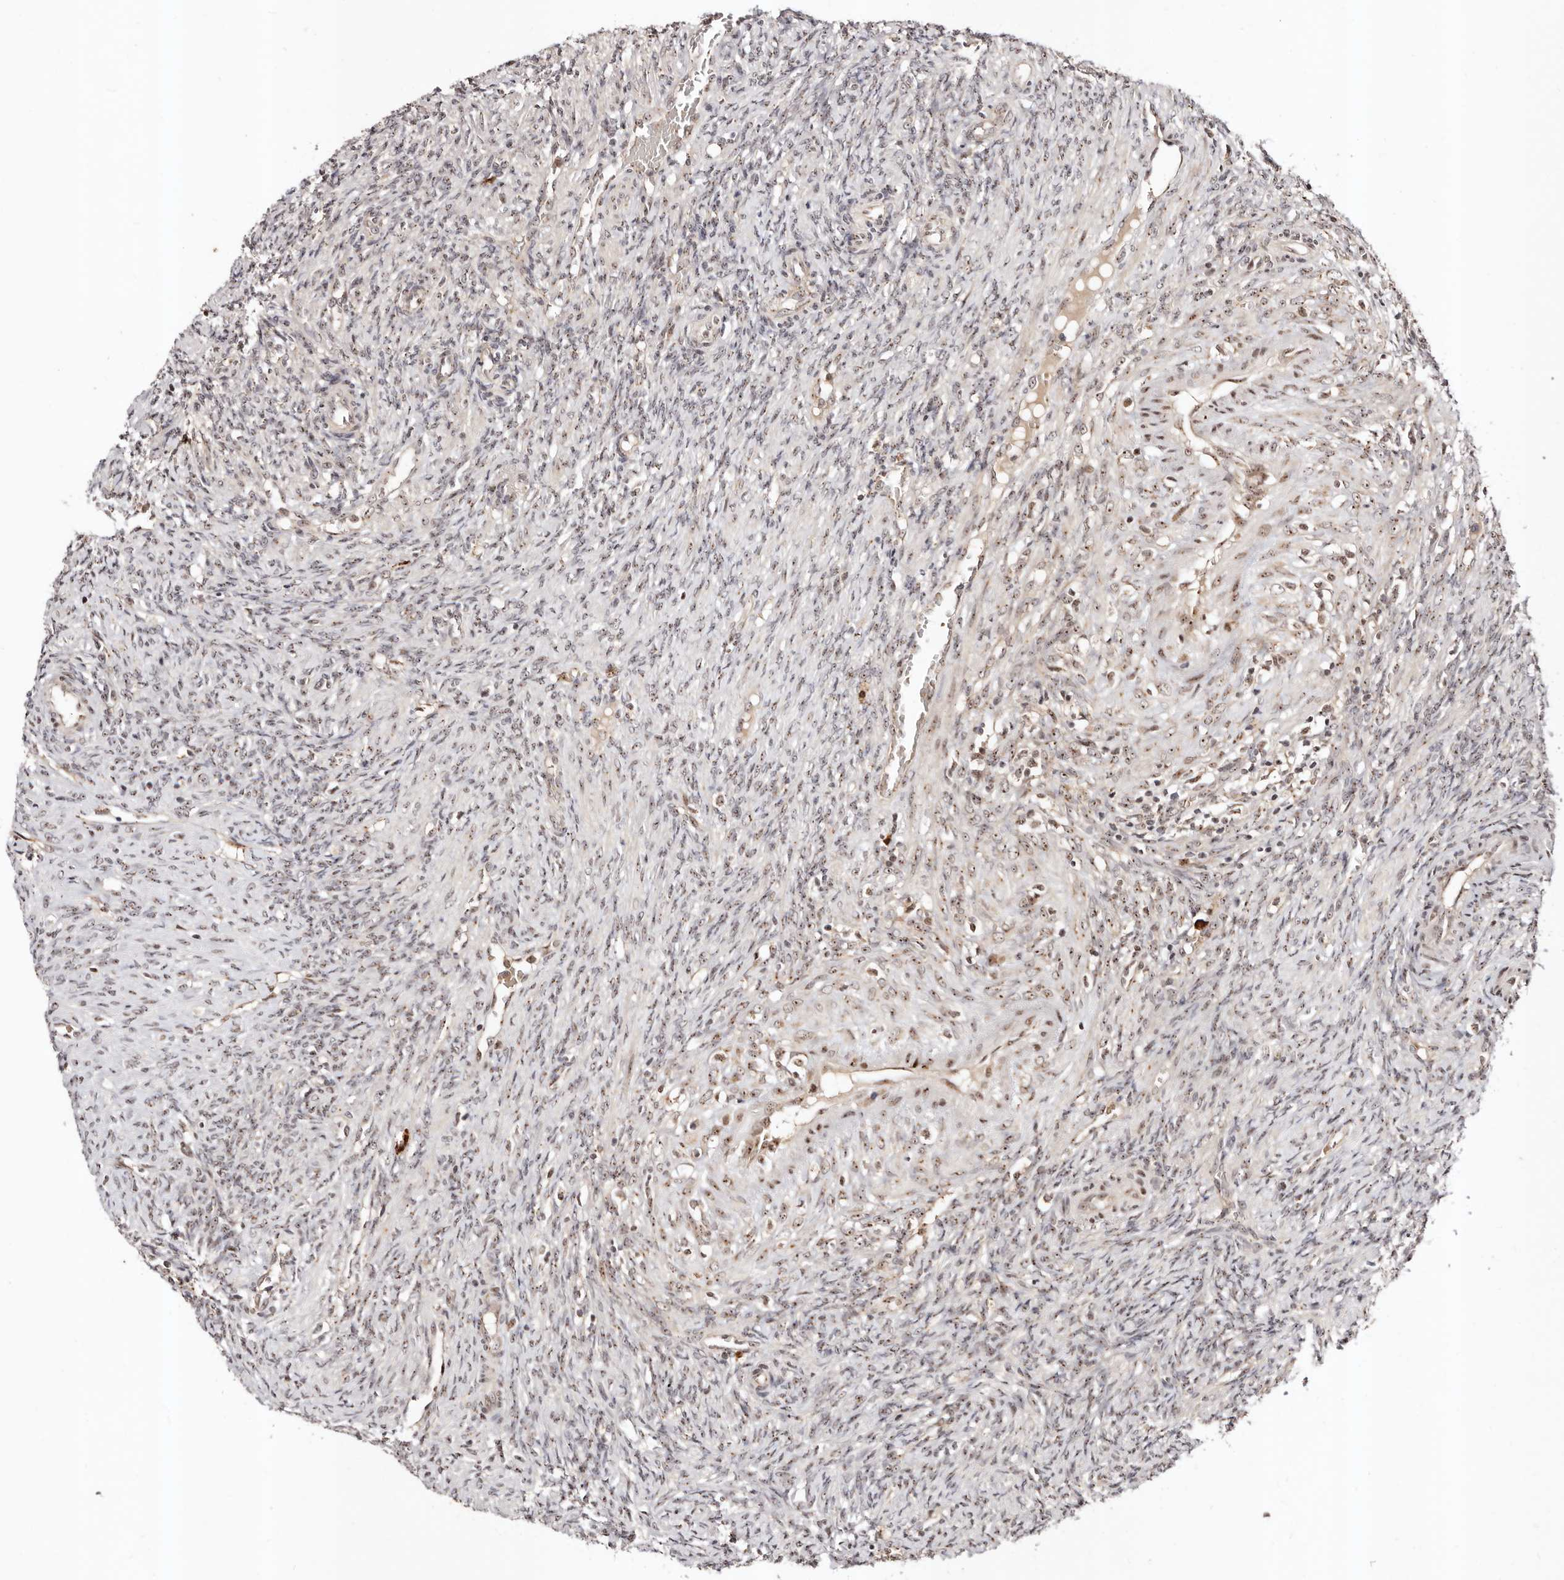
{"staining": {"intensity": "weak", "quantity": ">75%", "location": "nuclear"}, "tissue": "ovary", "cell_type": "Ovarian stroma cells", "image_type": "normal", "snomed": [{"axis": "morphology", "description": "Normal tissue, NOS"}, {"axis": "topography", "description": "Ovary"}], "caption": "This histopathology image displays unremarkable ovary stained with IHC to label a protein in brown. The nuclear of ovarian stroma cells show weak positivity for the protein. Nuclei are counter-stained blue.", "gene": "APOL6", "patient": {"sex": "female", "age": 41}}